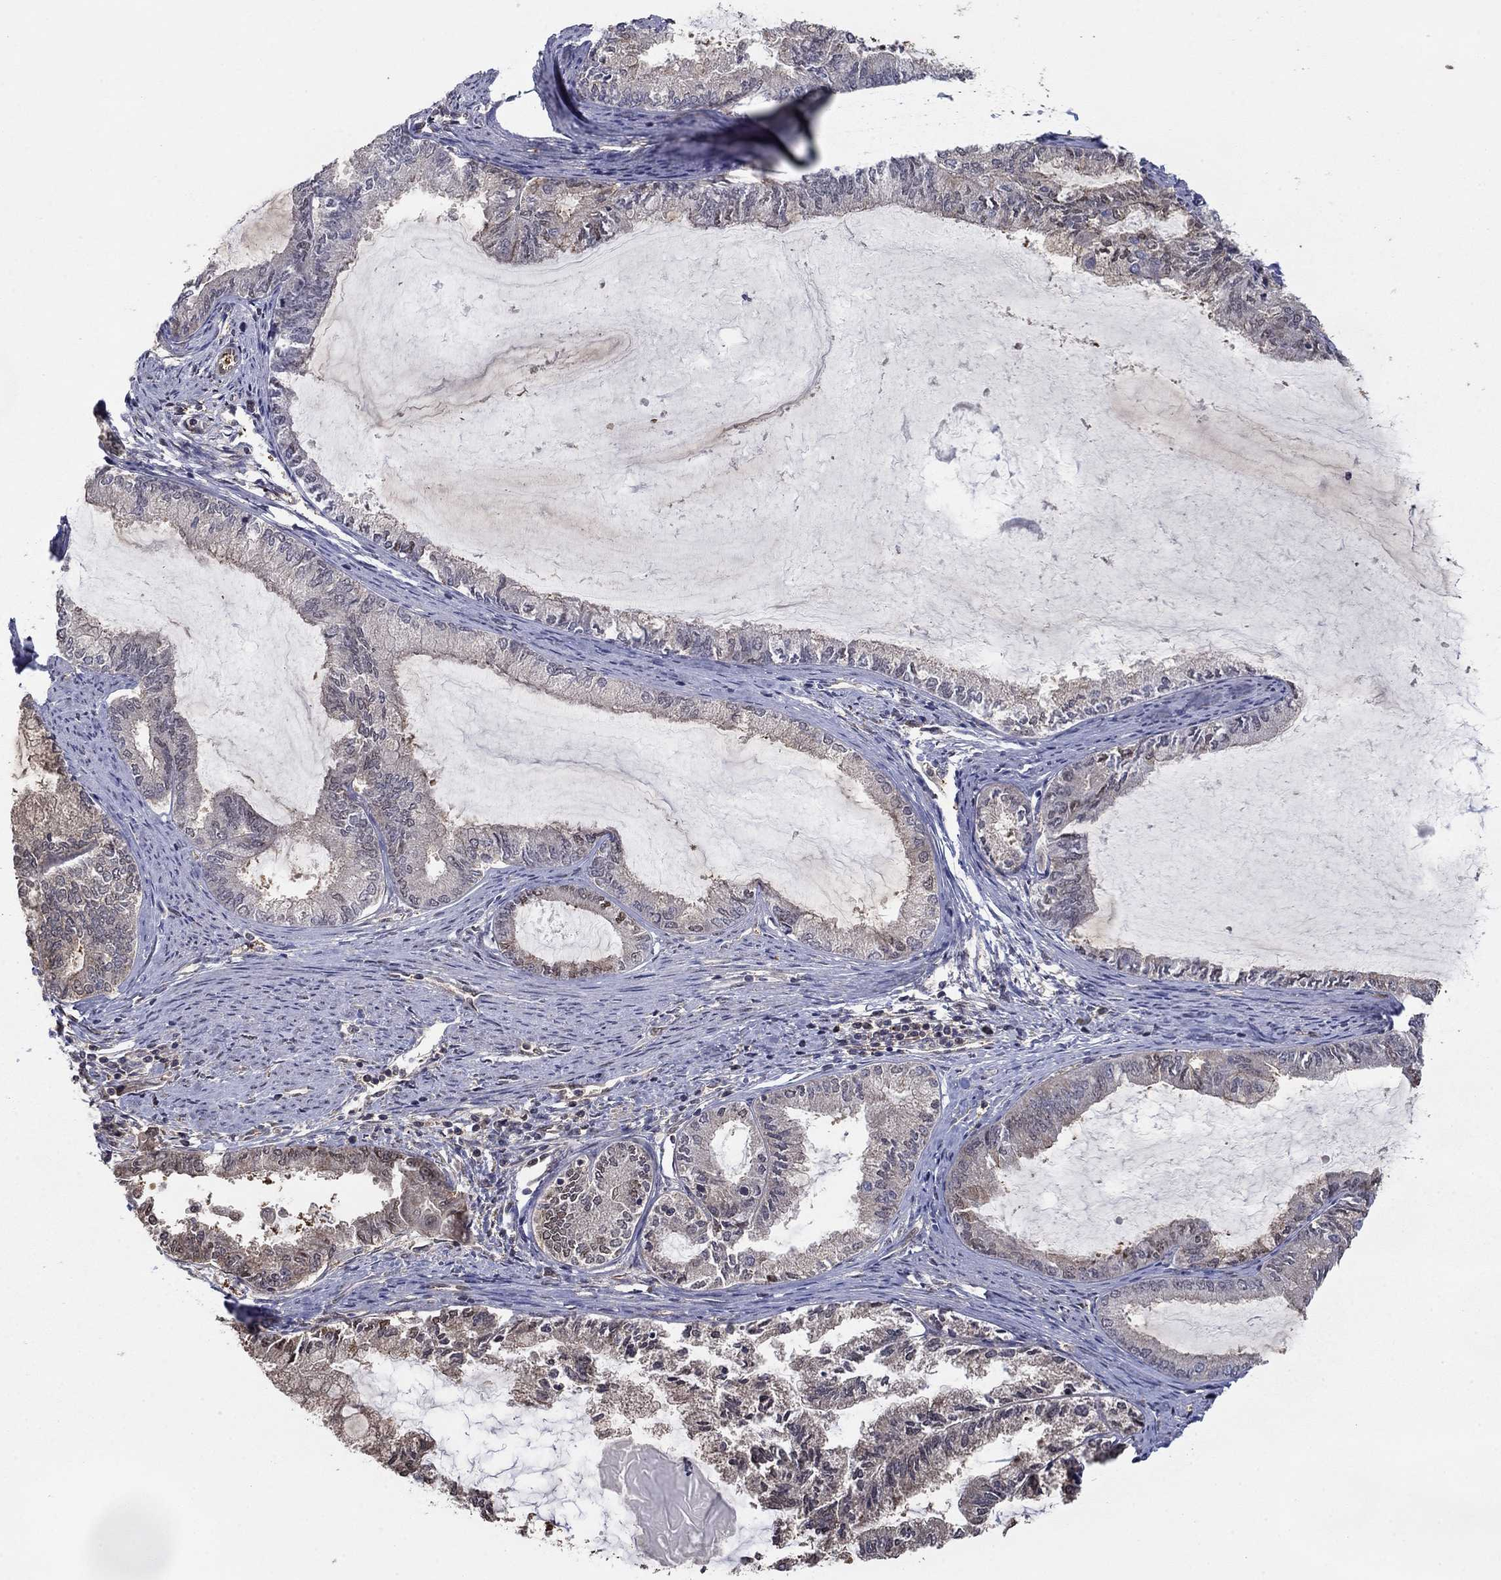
{"staining": {"intensity": "moderate", "quantity": "<25%", "location": "cytoplasmic/membranous,nuclear"}, "tissue": "endometrial cancer", "cell_type": "Tumor cells", "image_type": "cancer", "snomed": [{"axis": "morphology", "description": "Adenocarcinoma, NOS"}, {"axis": "topography", "description": "Endometrium"}], "caption": "A low amount of moderate cytoplasmic/membranous and nuclear staining is identified in approximately <25% of tumor cells in adenocarcinoma (endometrial) tissue. The staining was performed using DAB to visualize the protein expression in brown, while the nuclei were stained in blue with hematoxylin (Magnification: 20x).", "gene": "RNF114", "patient": {"sex": "female", "age": 86}}